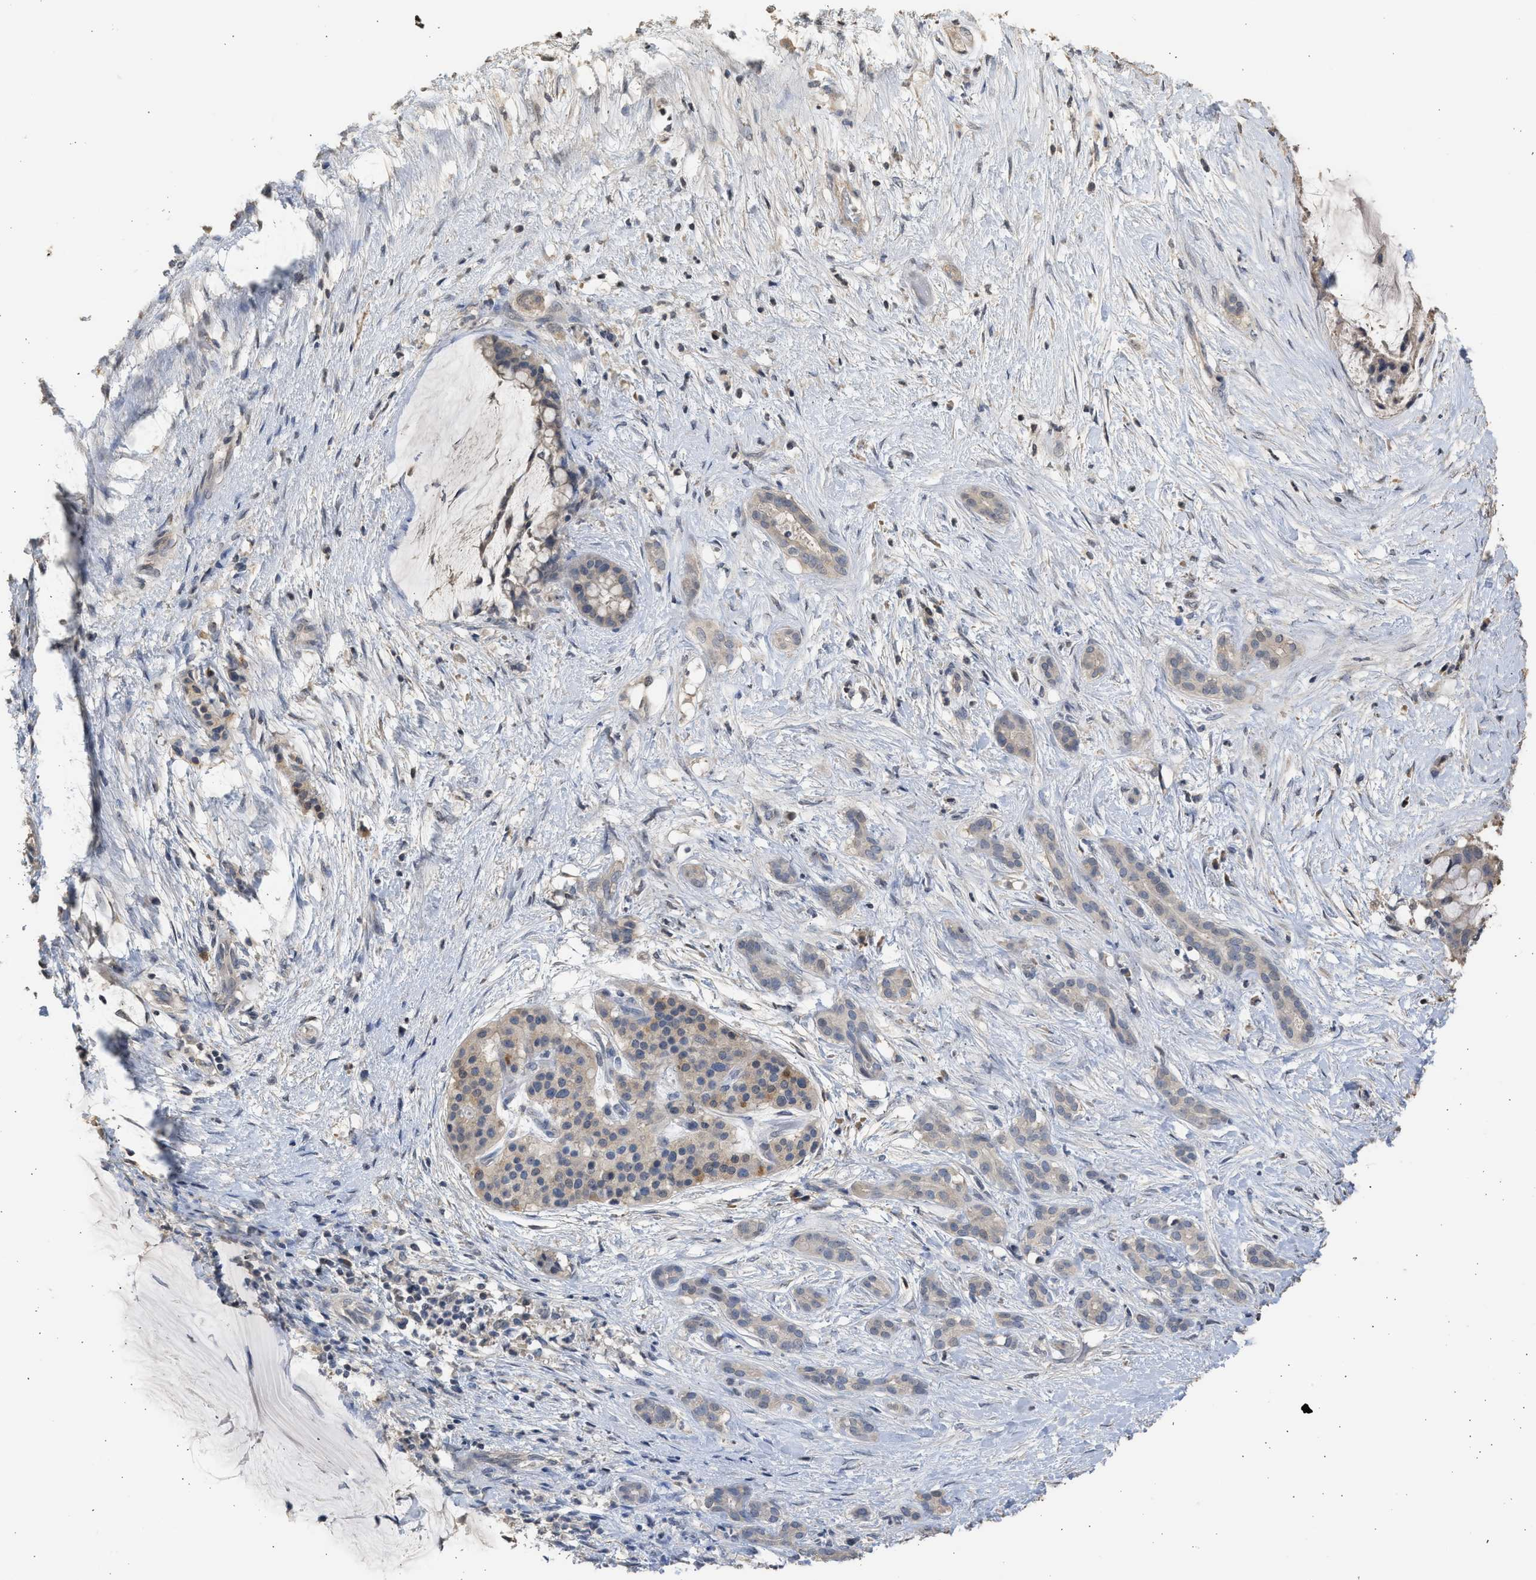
{"staining": {"intensity": "weak", "quantity": "<25%", "location": "cytoplasmic/membranous"}, "tissue": "pancreatic cancer", "cell_type": "Tumor cells", "image_type": "cancer", "snomed": [{"axis": "morphology", "description": "Adenocarcinoma, NOS"}, {"axis": "topography", "description": "Pancreas"}], "caption": "Adenocarcinoma (pancreatic) stained for a protein using IHC displays no expression tumor cells.", "gene": "SULT2A1", "patient": {"sex": "male", "age": 41}}